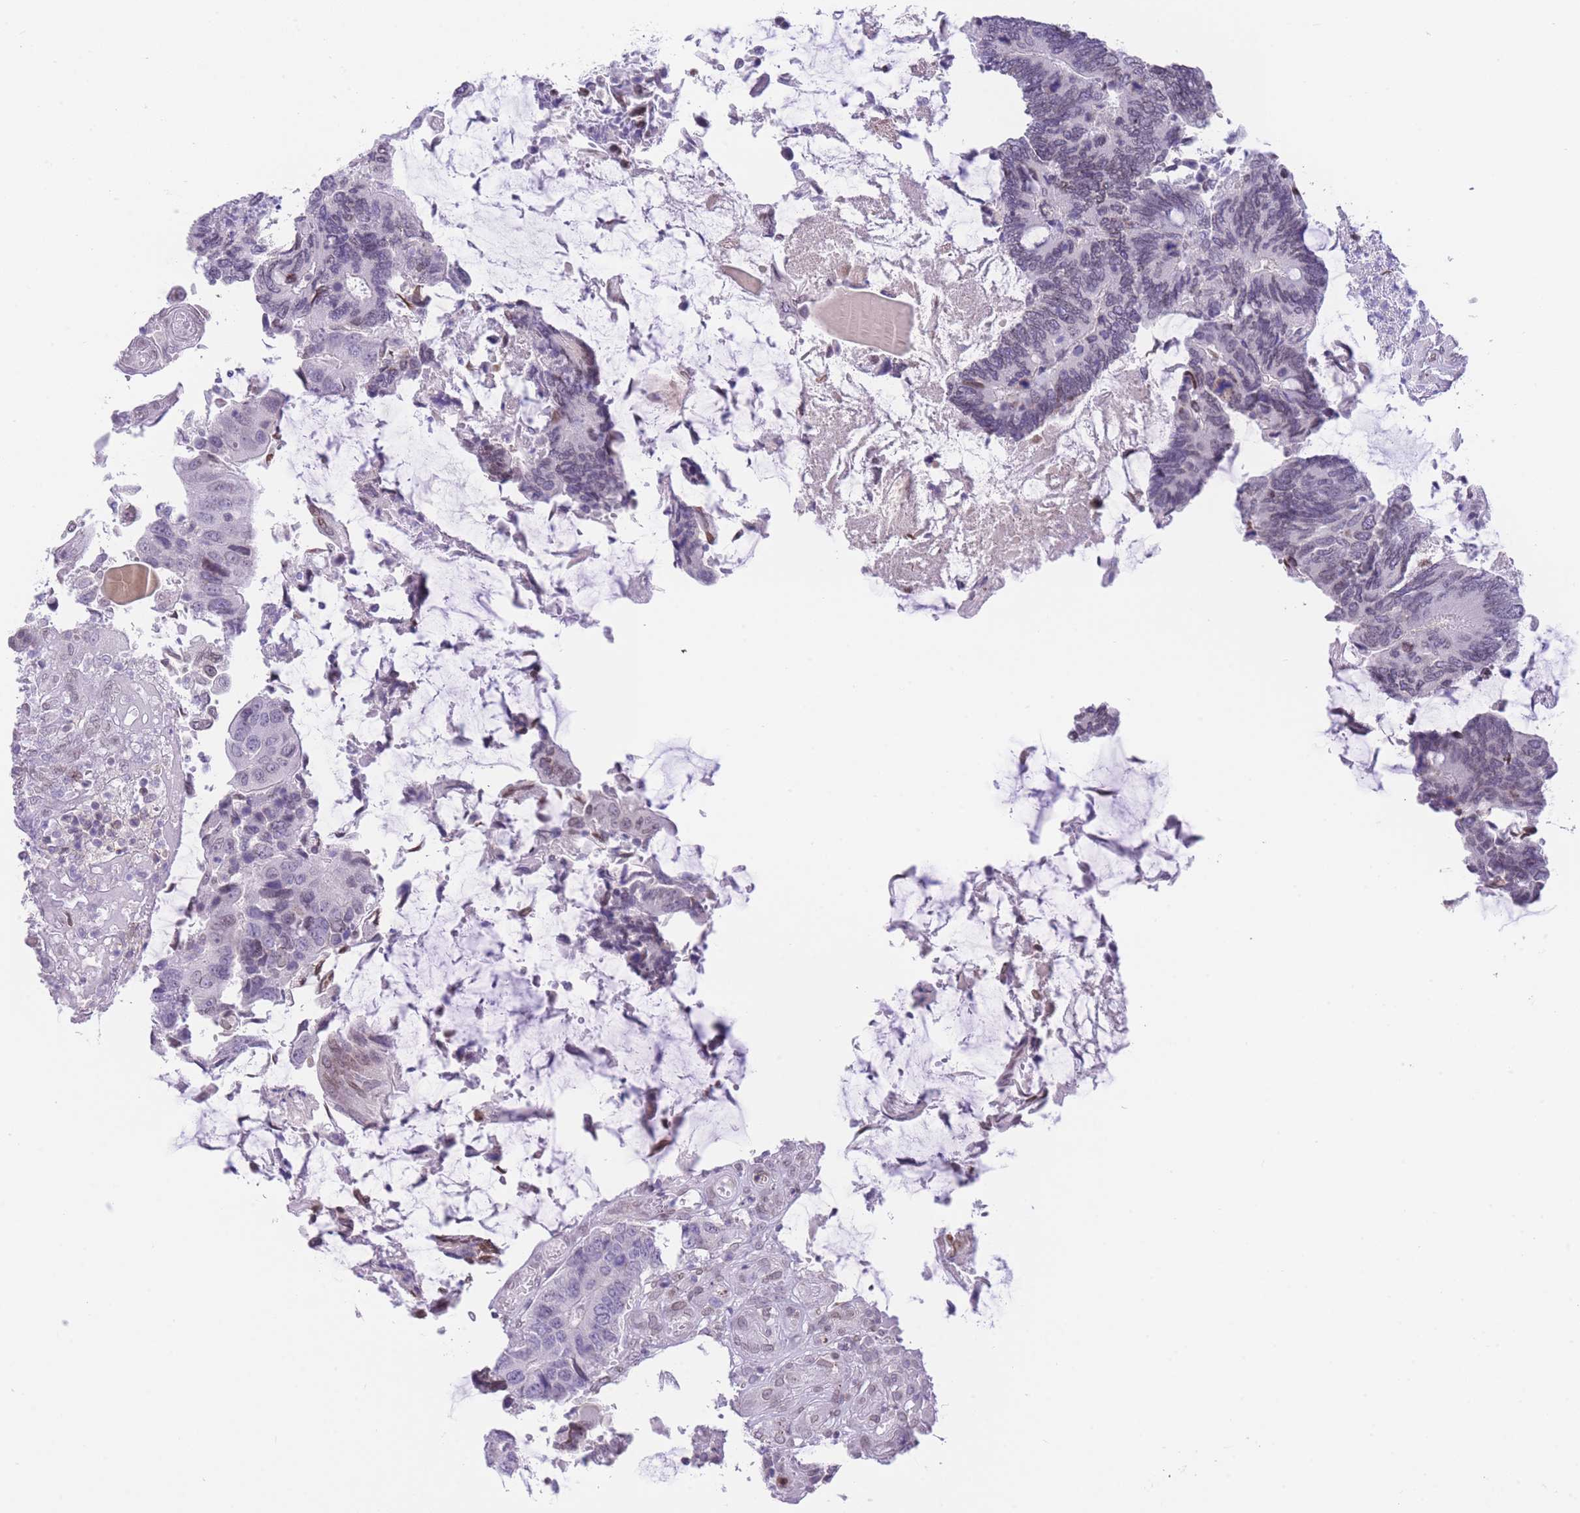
{"staining": {"intensity": "weak", "quantity": "<25%", "location": "nuclear"}, "tissue": "colorectal cancer", "cell_type": "Tumor cells", "image_type": "cancer", "snomed": [{"axis": "morphology", "description": "Adenocarcinoma, NOS"}, {"axis": "topography", "description": "Colon"}], "caption": "Protein analysis of colorectal adenocarcinoma displays no significant positivity in tumor cells.", "gene": "OR10AD1", "patient": {"sex": "male", "age": 87}}